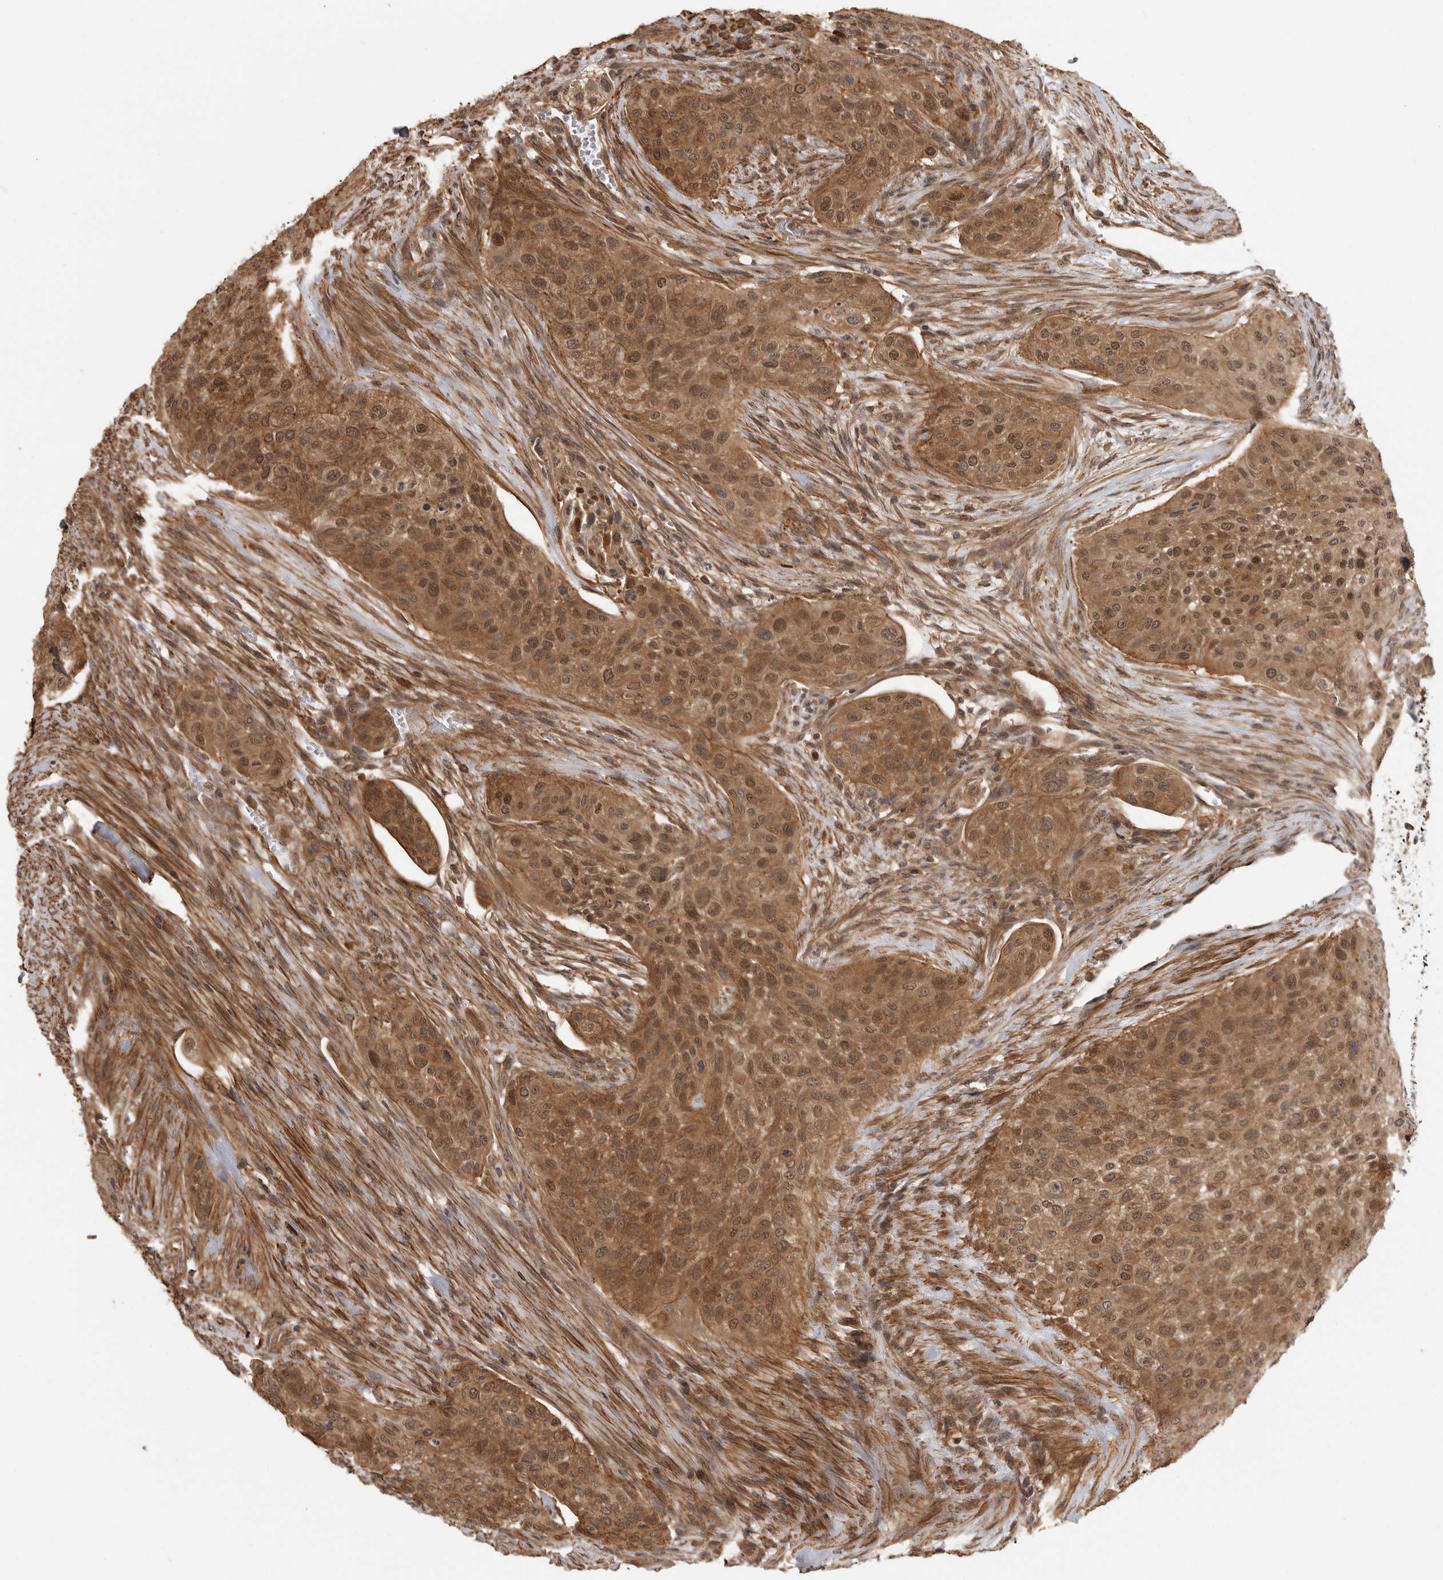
{"staining": {"intensity": "moderate", "quantity": ">75%", "location": "cytoplasmic/membranous,nuclear"}, "tissue": "urothelial cancer", "cell_type": "Tumor cells", "image_type": "cancer", "snomed": [{"axis": "morphology", "description": "Urothelial carcinoma, High grade"}, {"axis": "topography", "description": "Urinary bladder"}], "caption": "DAB immunohistochemical staining of human urothelial carcinoma (high-grade) reveals moderate cytoplasmic/membranous and nuclear protein positivity in about >75% of tumor cells. (DAB (3,3'-diaminobenzidine) IHC with brightfield microscopy, high magnification).", "gene": "ERN1", "patient": {"sex": "male", "age": 35}}